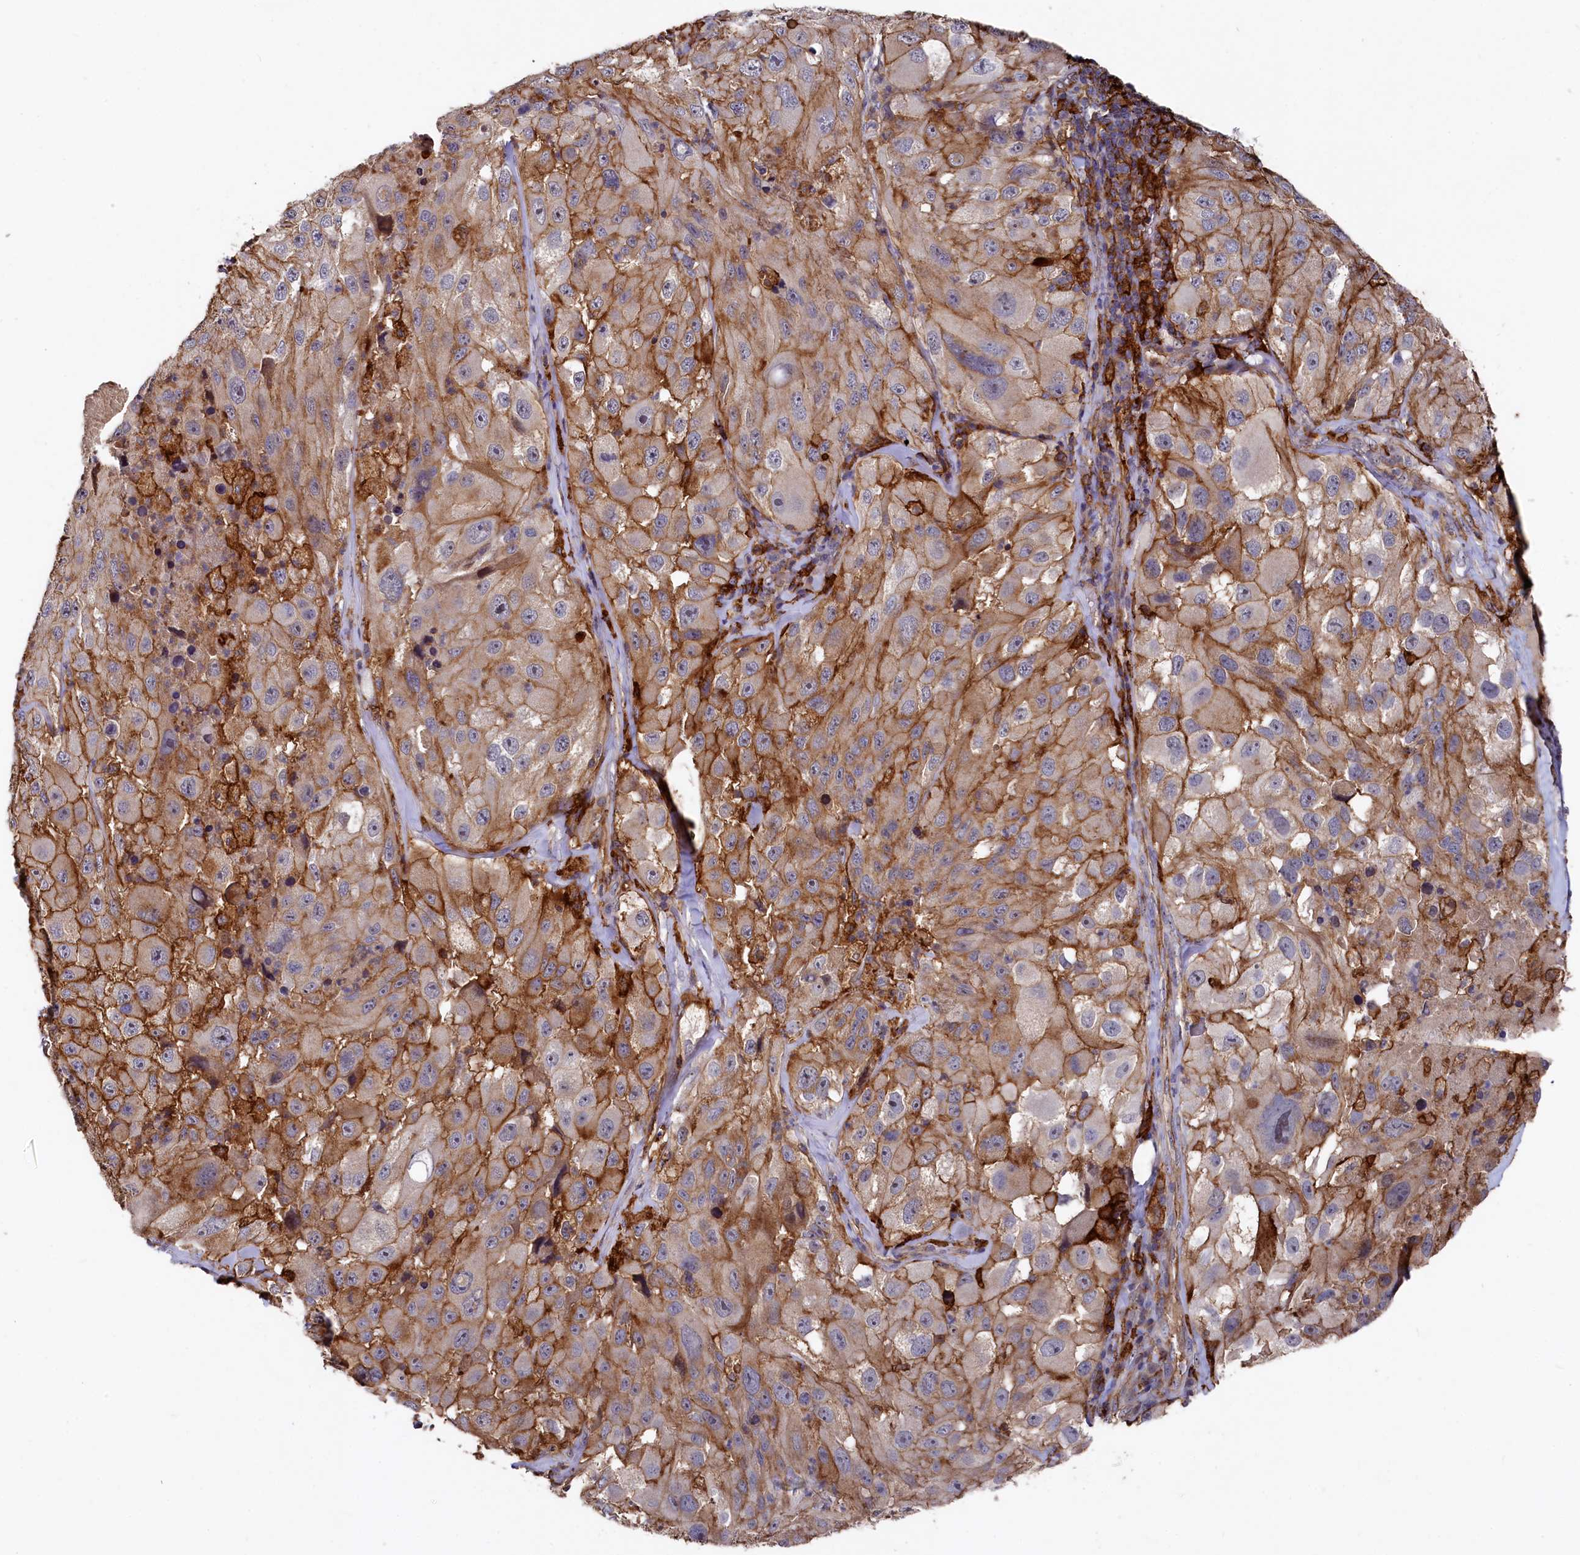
{"staining": {"intensity": "moderate", "quantity": ">75%", "location": "cytoplasmic/membranous"}, "tissue": "melanoma", "cell_type": "Tumor cells", "image_type": "cancer", "snomed": [{"axis": "morphology", "description": "Malignant melanoma, Metastatic site"}, {"axis": "topography", "description": "Lymph node"}], "caption": "The micrograph shows immunohistochemical staining of malignant melanoma (metastatic site). There is moderate cytoplasmic/membranous expression is appreciated in approximately >75% of tumor cells.", "gene": "PLEKHO2", "patient": {"sex": "male", "age": 62}}